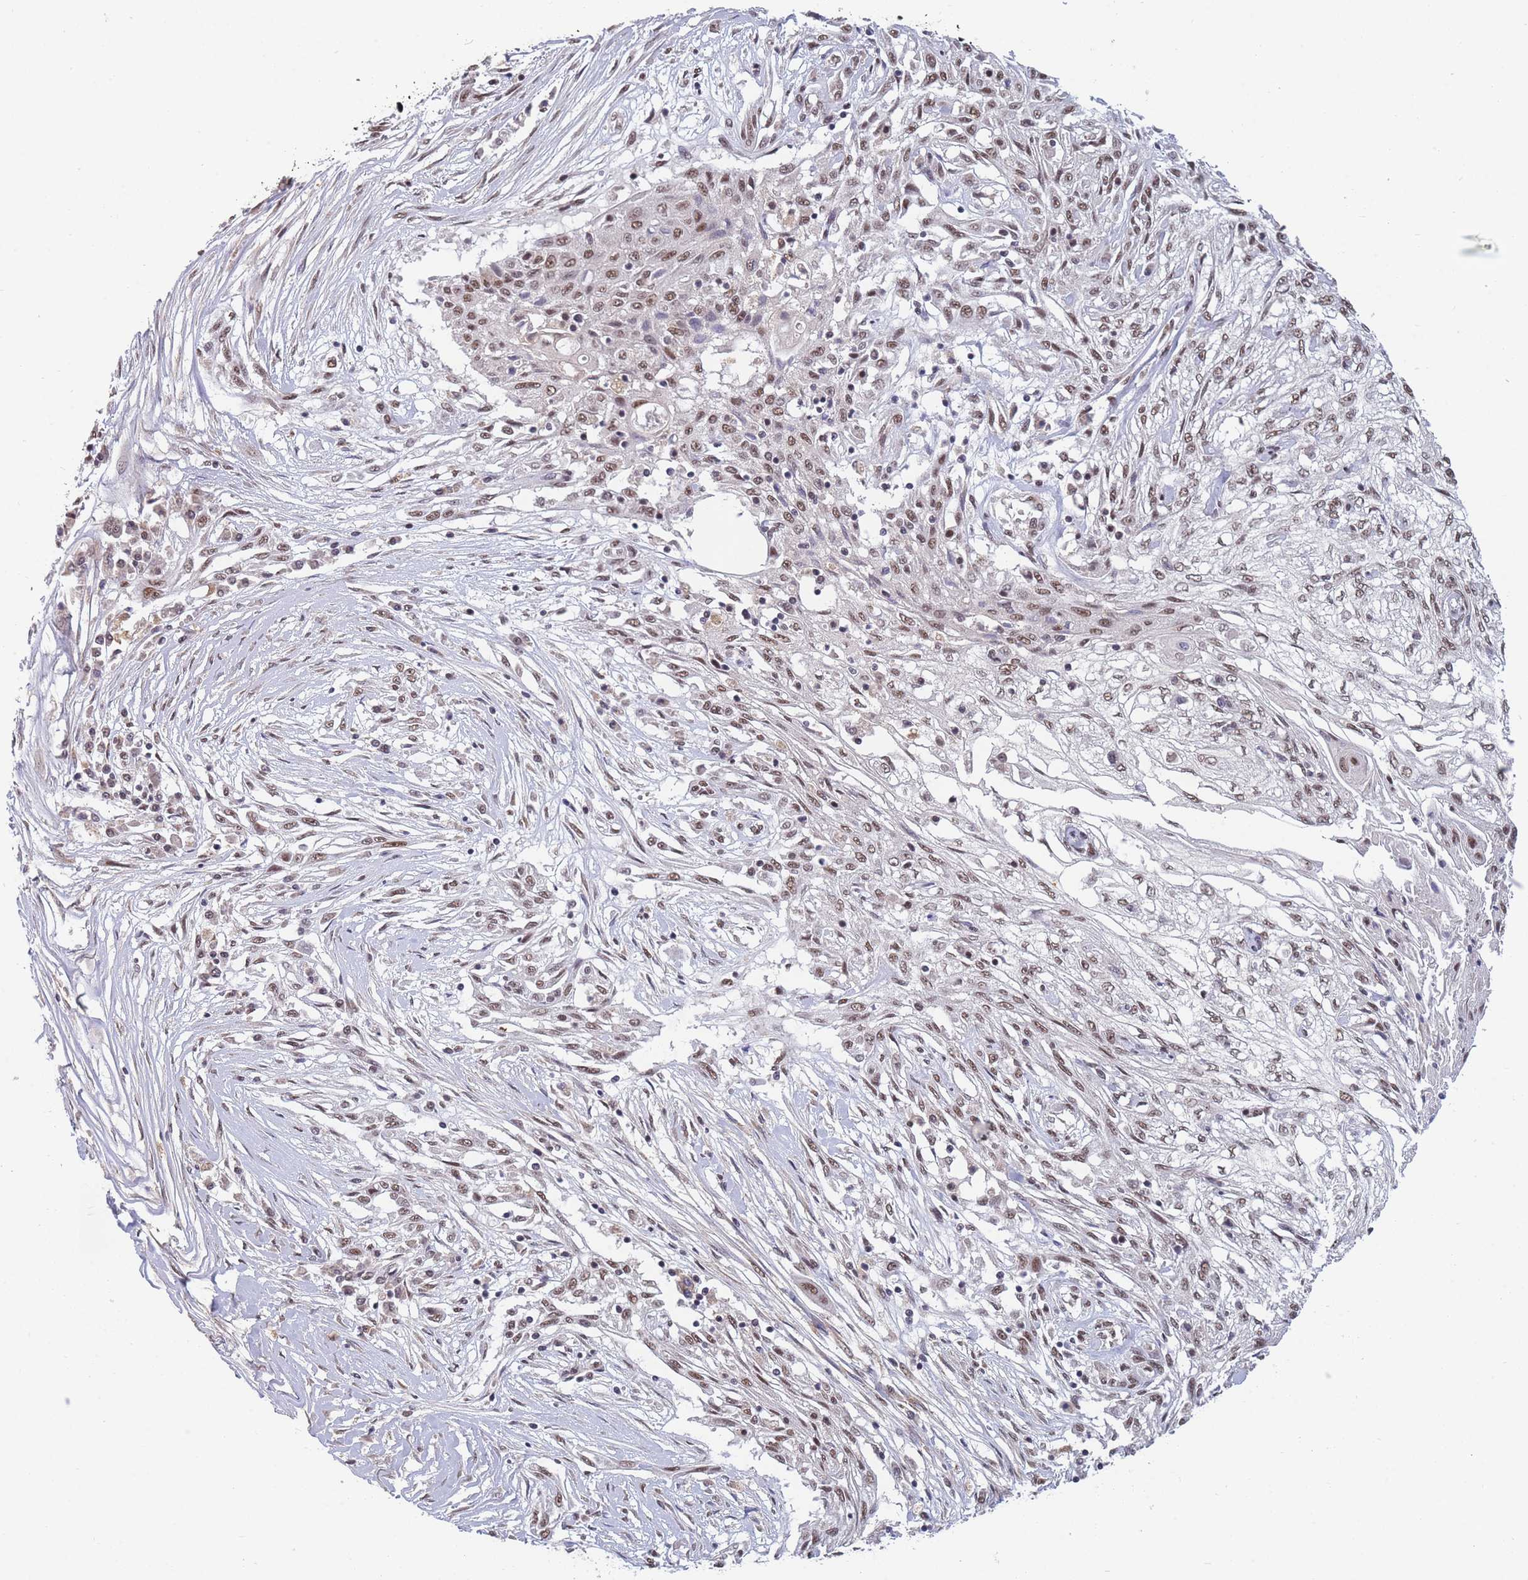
{"staining": {"intensity": "moderate", "quantity": ">75%", "location": "nuclear"}, "tissue": "skin cancer", "cell_type": "Tumor cells", "image_type": "cancer", "snomed": [{"axis": "morphology", "description": "Squamous cell carcinoma, NOS"}, {"axis": "morphology", "description": "Squamous cell carcinoma, metastatic, NOS"}, {"axis": "topography", "description": "Skin"}, {"axis": "topography", "description": "Lymph node"}], "caption": "Metastatic squamous cell carcinoma (skin) stained with a protein marker exhibits moderate staining in tumor cells.", "gene": "SNRPA1", "patient": {"sex": "male", "age": 75}}